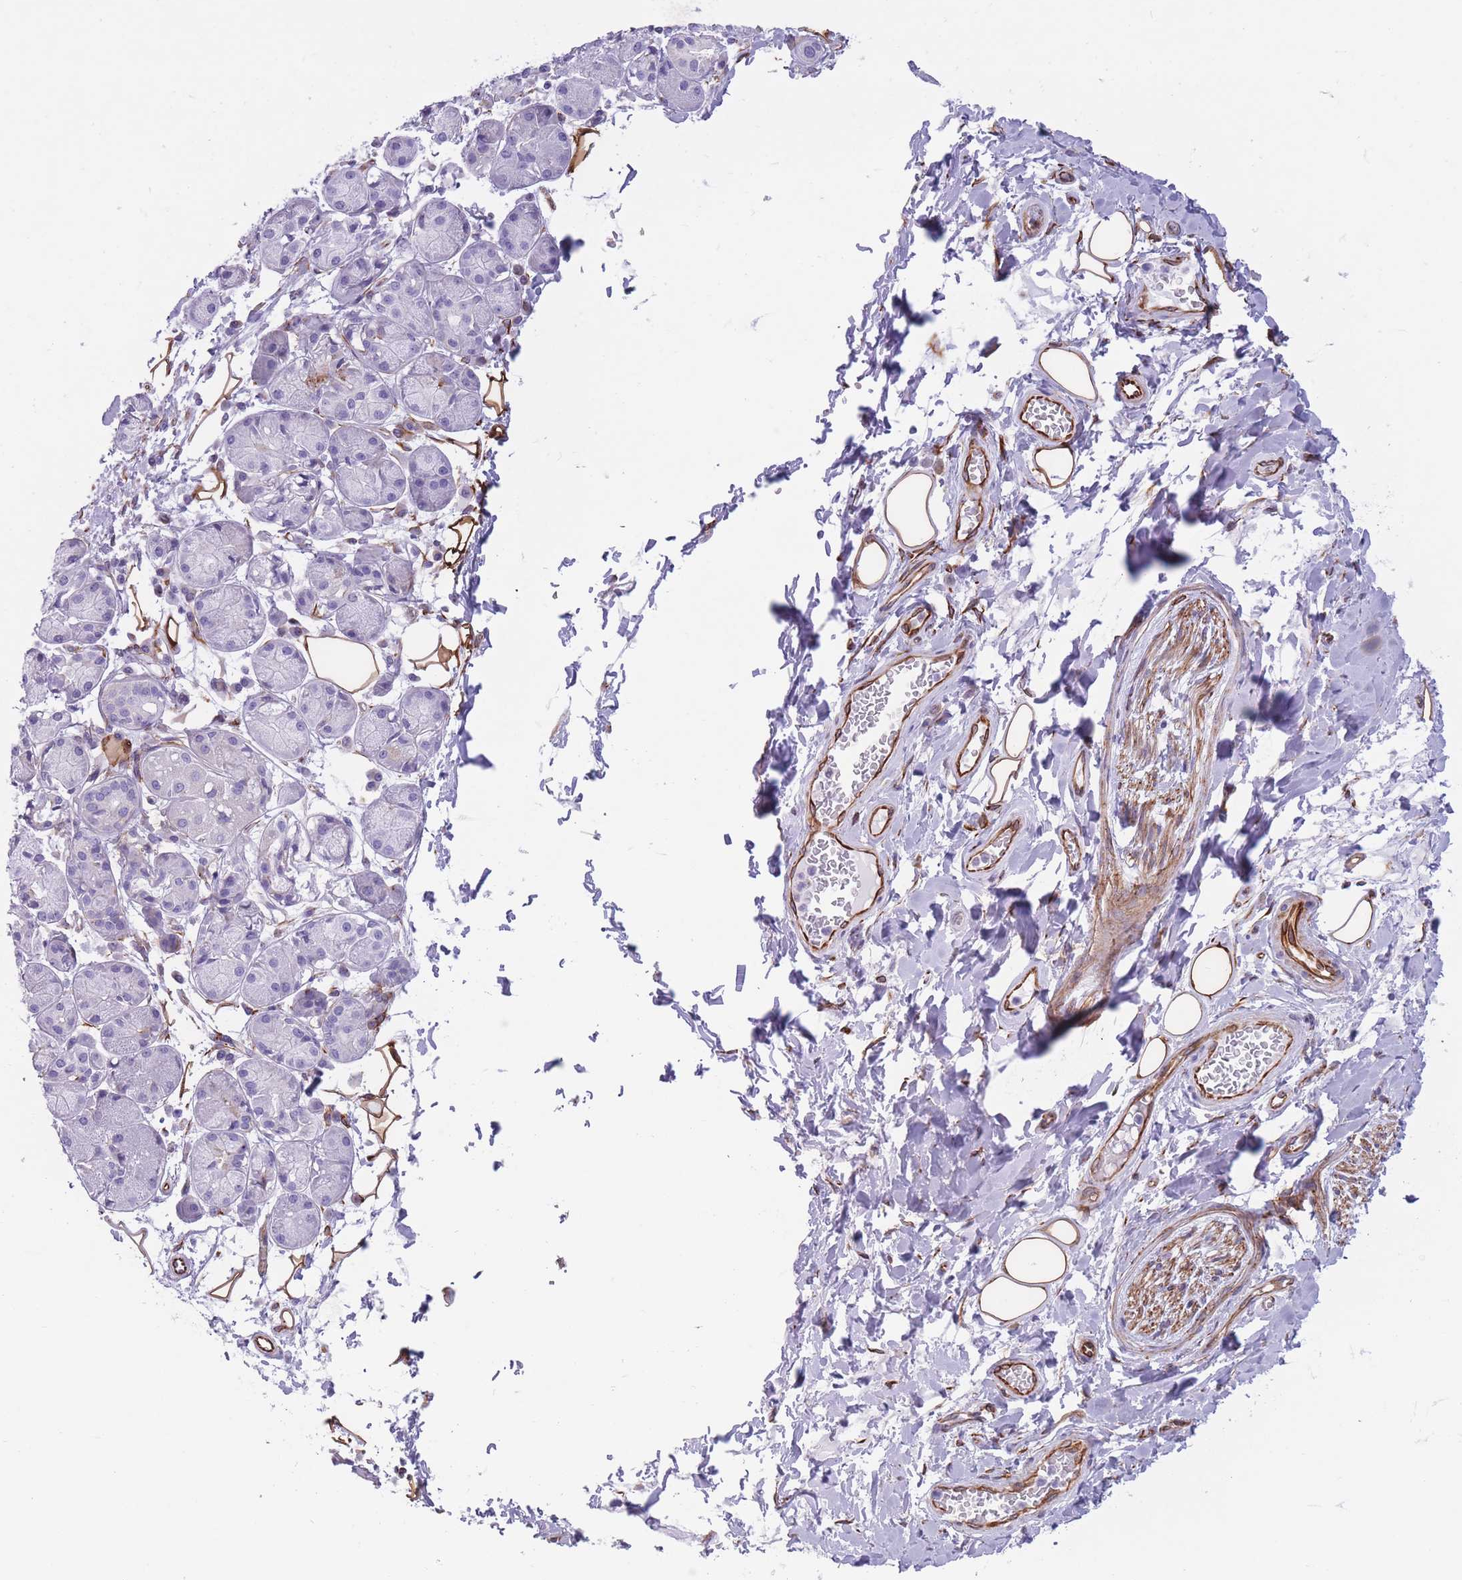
{"staining": {"intensity": "negative", "quantity": "none", "location": "none"}, "tissue": "salivary gland", "cell_type": "Glandular cells", "image_type": "normal", "snomed": [{"axis": "morphology", "description": "Squamous cell carcinoma, NOS"}, {"axis": "topography", "description": "Skin"}, {"axis": "topography", "description": "Head-Neck"}], "caption": "The IHC image has no significant expression in glandular cells of salivary gland.", "gene": "ATP5MF", "patient": {"sex": "male", "age": 80}}